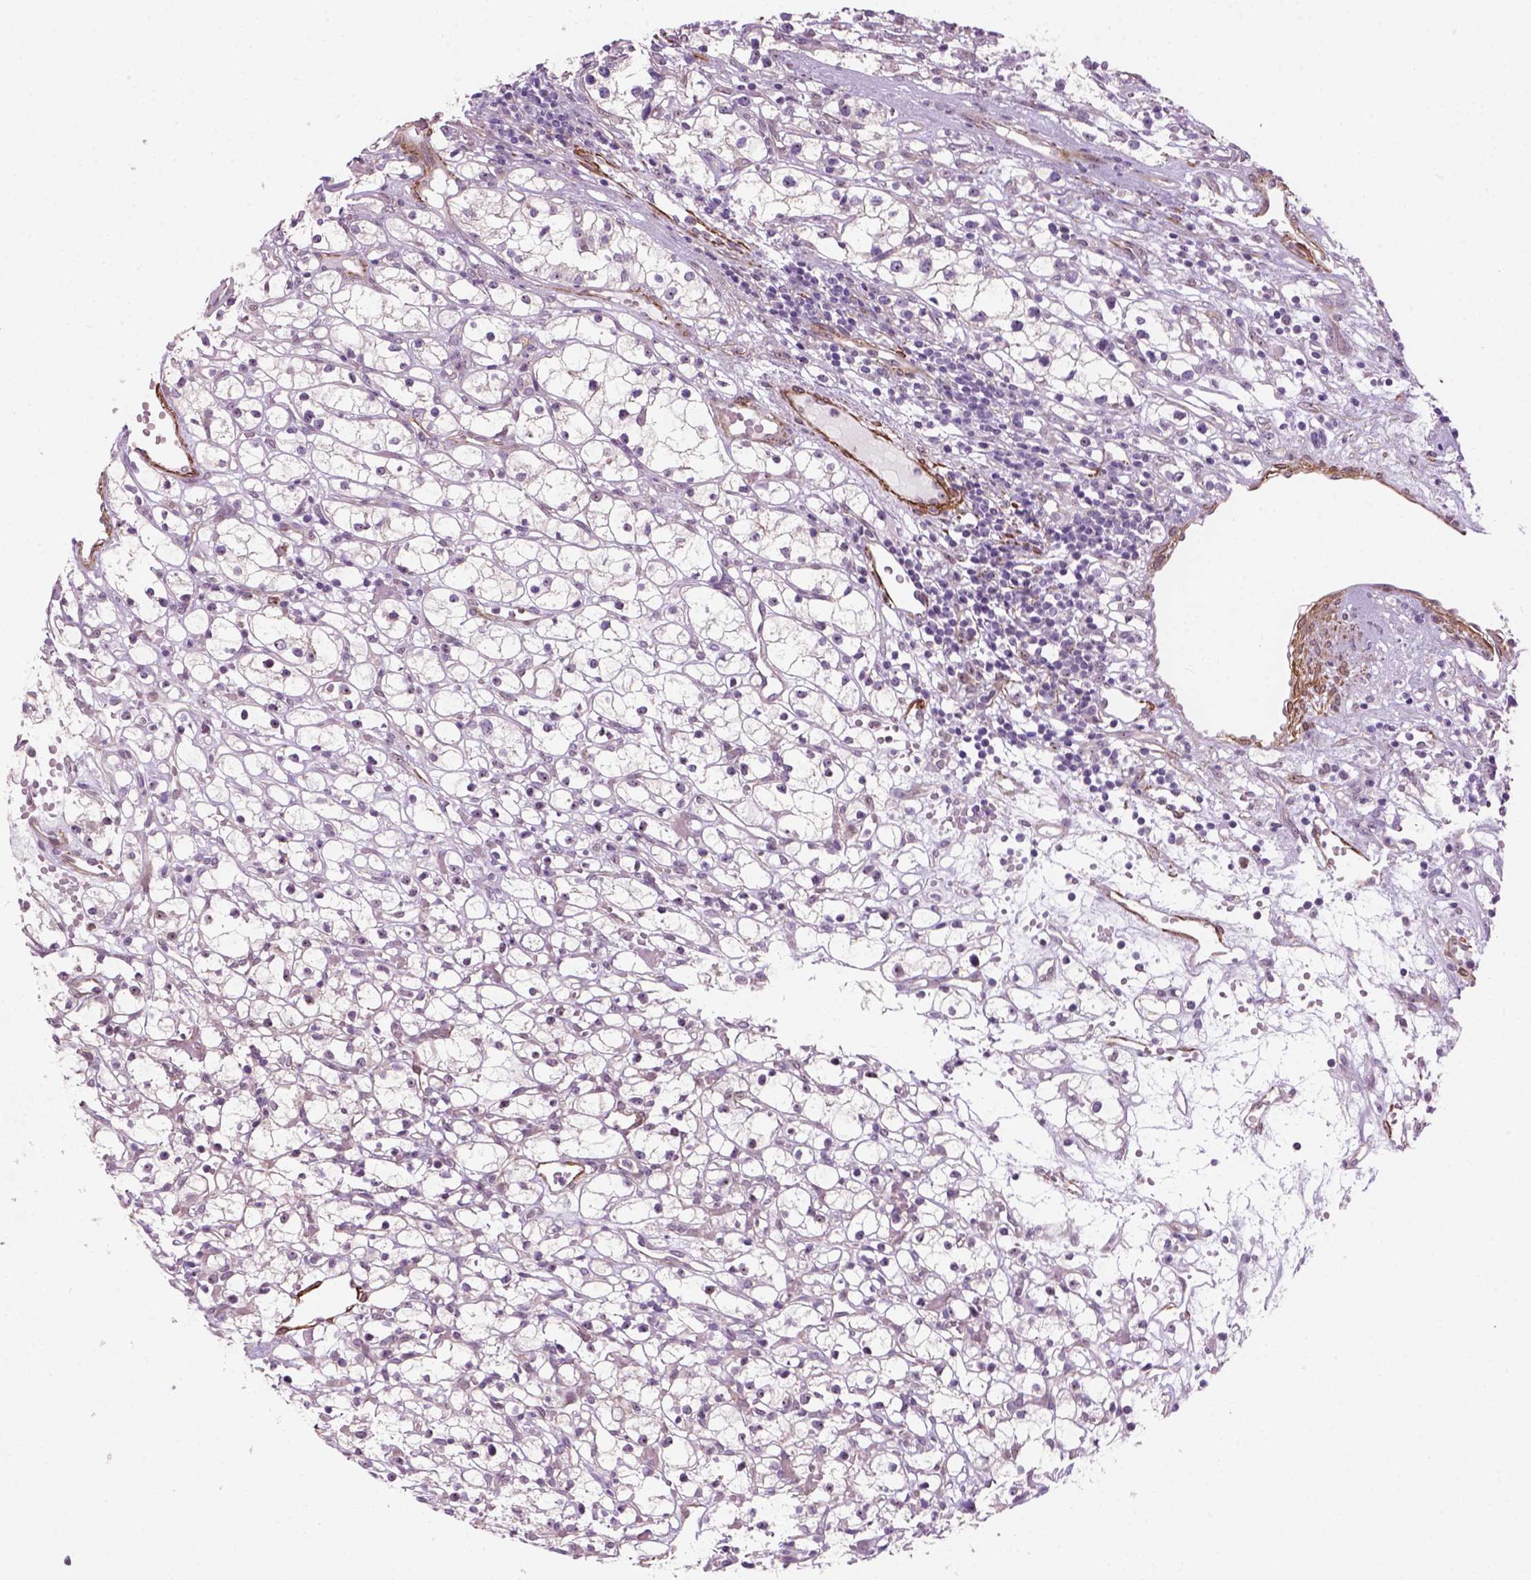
{"staining": {"intensity": "negative", "quantity": "none", "location": "none"}, "tissue": "renal cancer", "cell_type": "Tumor cells", "image_type": "cancer", "snomed": [{"axis": "morphology", "description": "Adenocarcinoma, NOS"}, {"axis": "topography", "description": "Kidney"}], "caption": "The image displays no significant positivity in tumor cells of renal cancer (adenocarcinoma).", "gene": "RRS1", "patient": {"sex": "female", "age": 59}}